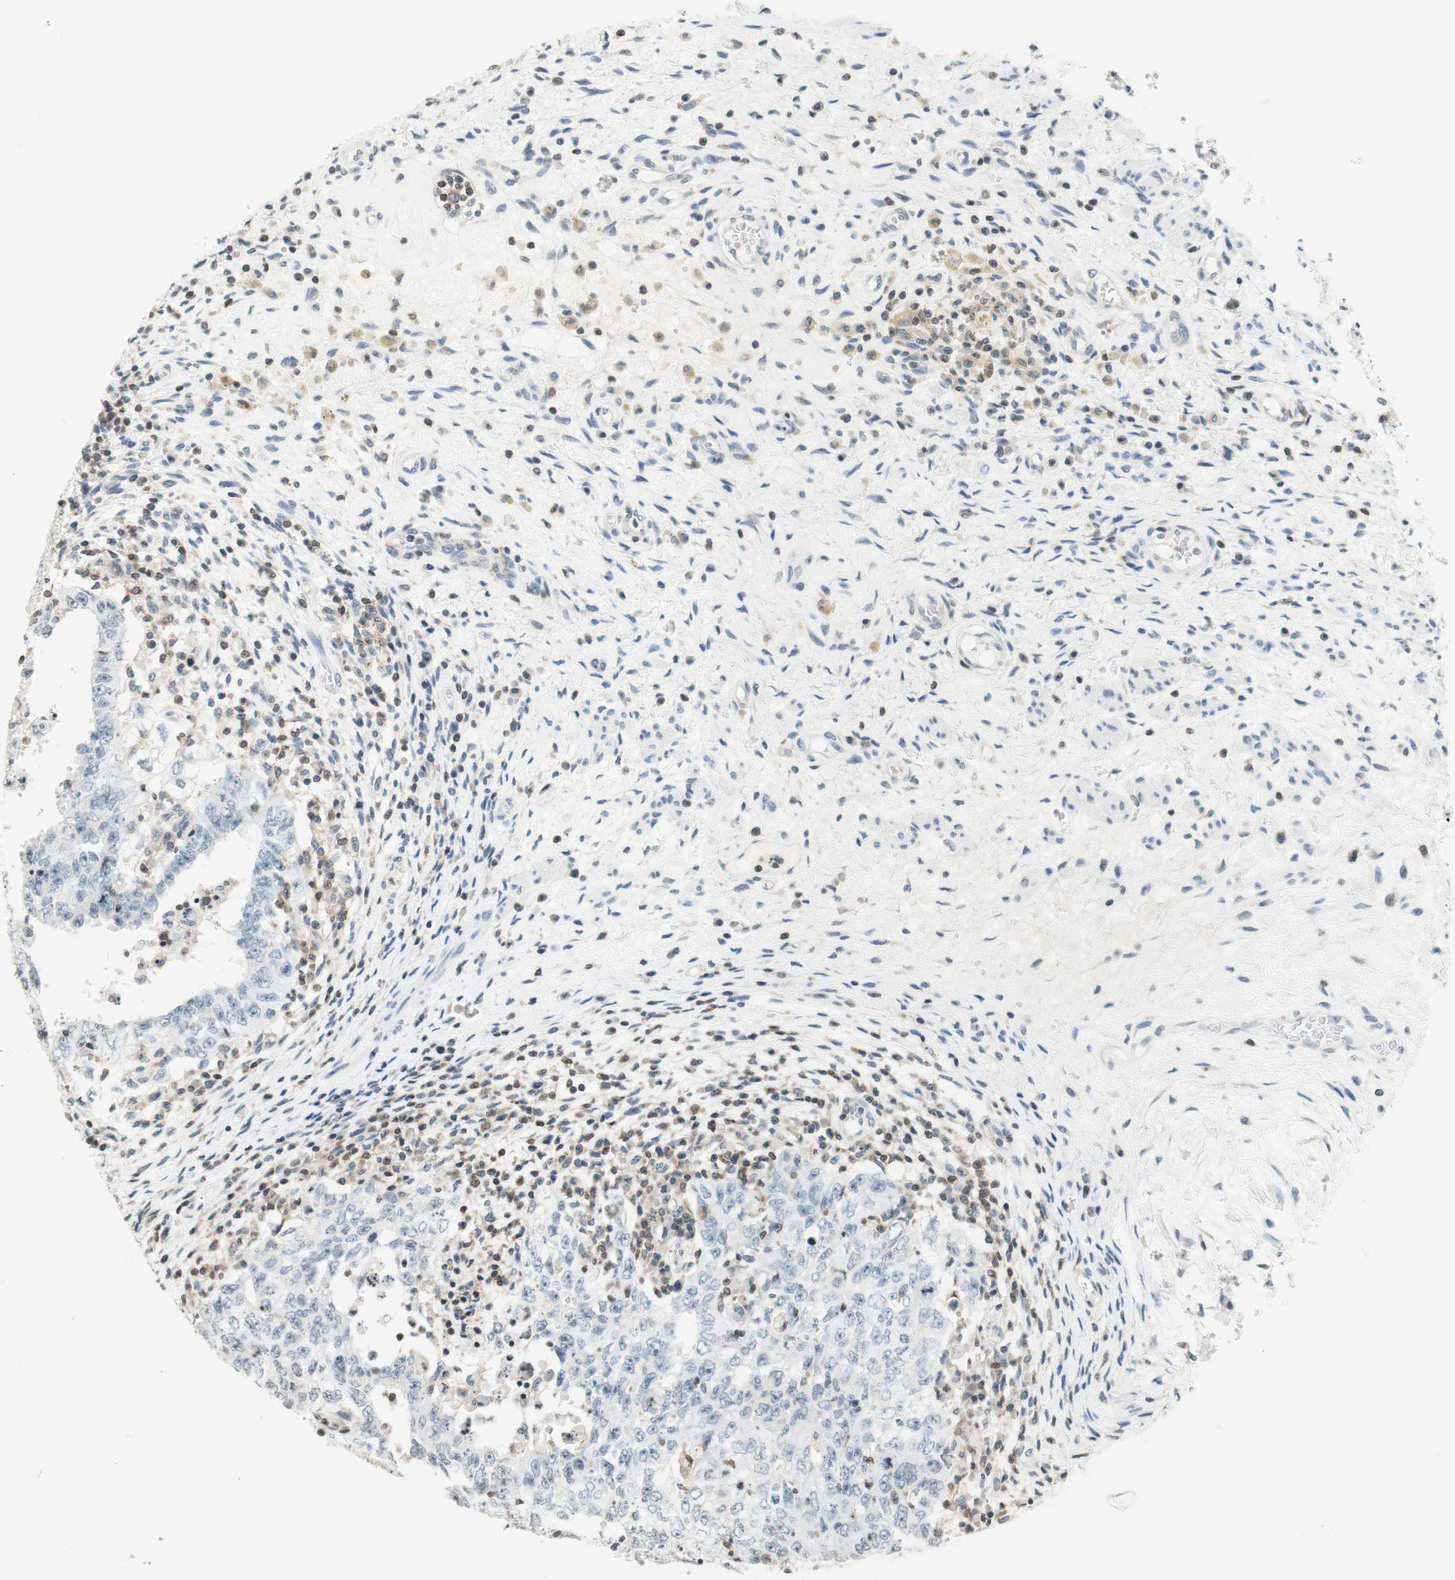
{"staining": {"intensity": "negative", "quantity": "none", "location": "none"}, "tissue": "testis cancer", "cell_type": "Tumor cells", "image_type": "cancer", "snomed": [{"axis": "morphology", "description": "Carcinoma, Embryonal, NOS"}, {"axis": "topography", "description": "Testis"}], "caption": "IHC photomicrograph of human testis cancer stained for a protein (brown), which shows no expression in tumor cells.", "gene": "WIPF1", "patient": {"sex": "male", "age": 26}}